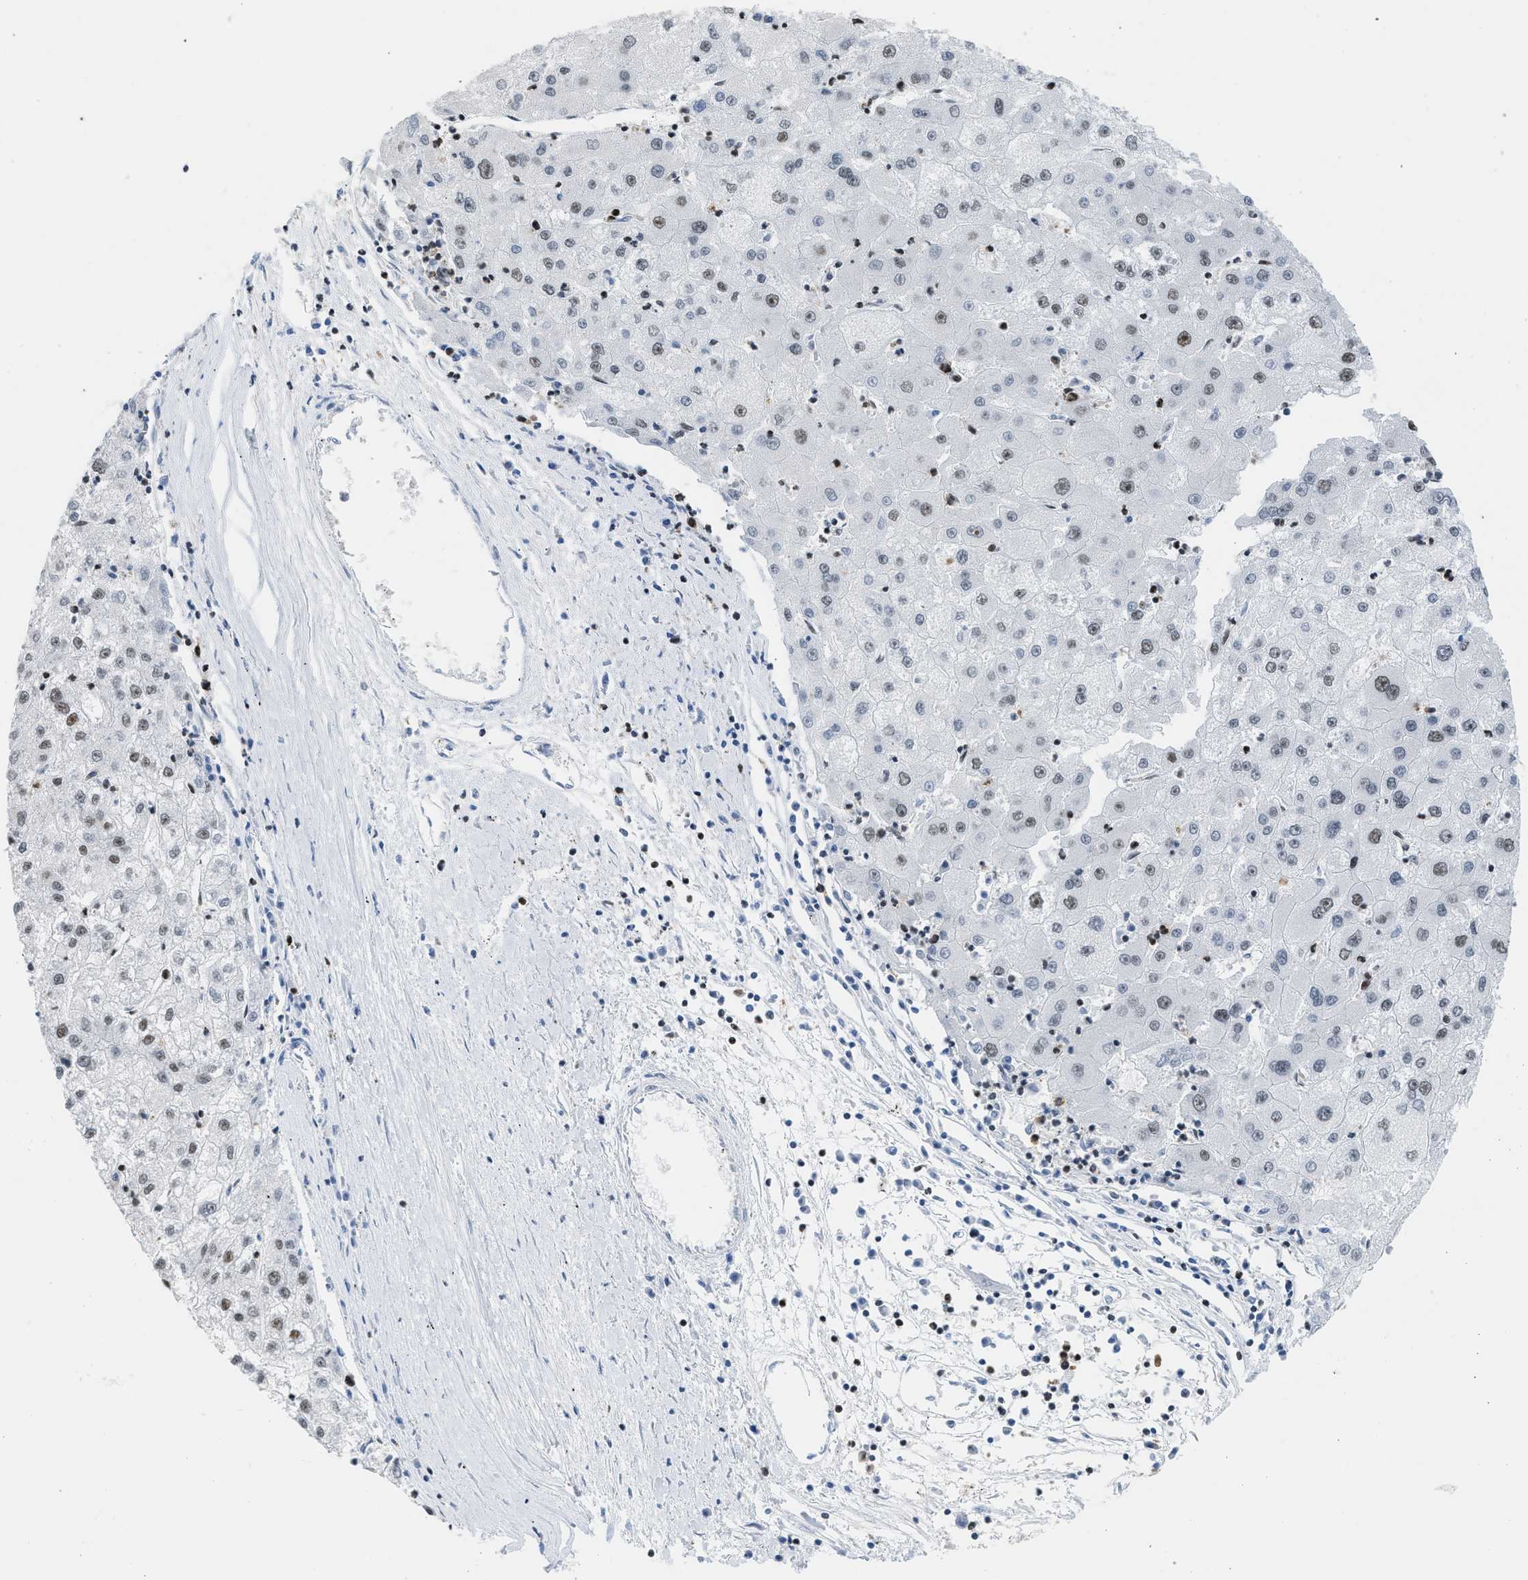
{"staining": {"intensity": "weak", "quantity": ">75%", "location": "nuclear"}, "tissue": "liver cancer", "cell_type": "Tumor cells", "image_type": "cancer", "snomed": [{"axis": "morphology", "description": "Carcinoma, Hepatocellular, NOS"}, {"axis": "topography", "description": "Liver"}], "caption": "Protein analysis of liver cancer (hepatocellular carcinoma) tissue reveals weak nuclear expression in approximately >75% of tumor cells.", "gene": "PIF1", "patient": {"sex": "male", "age": 72}}